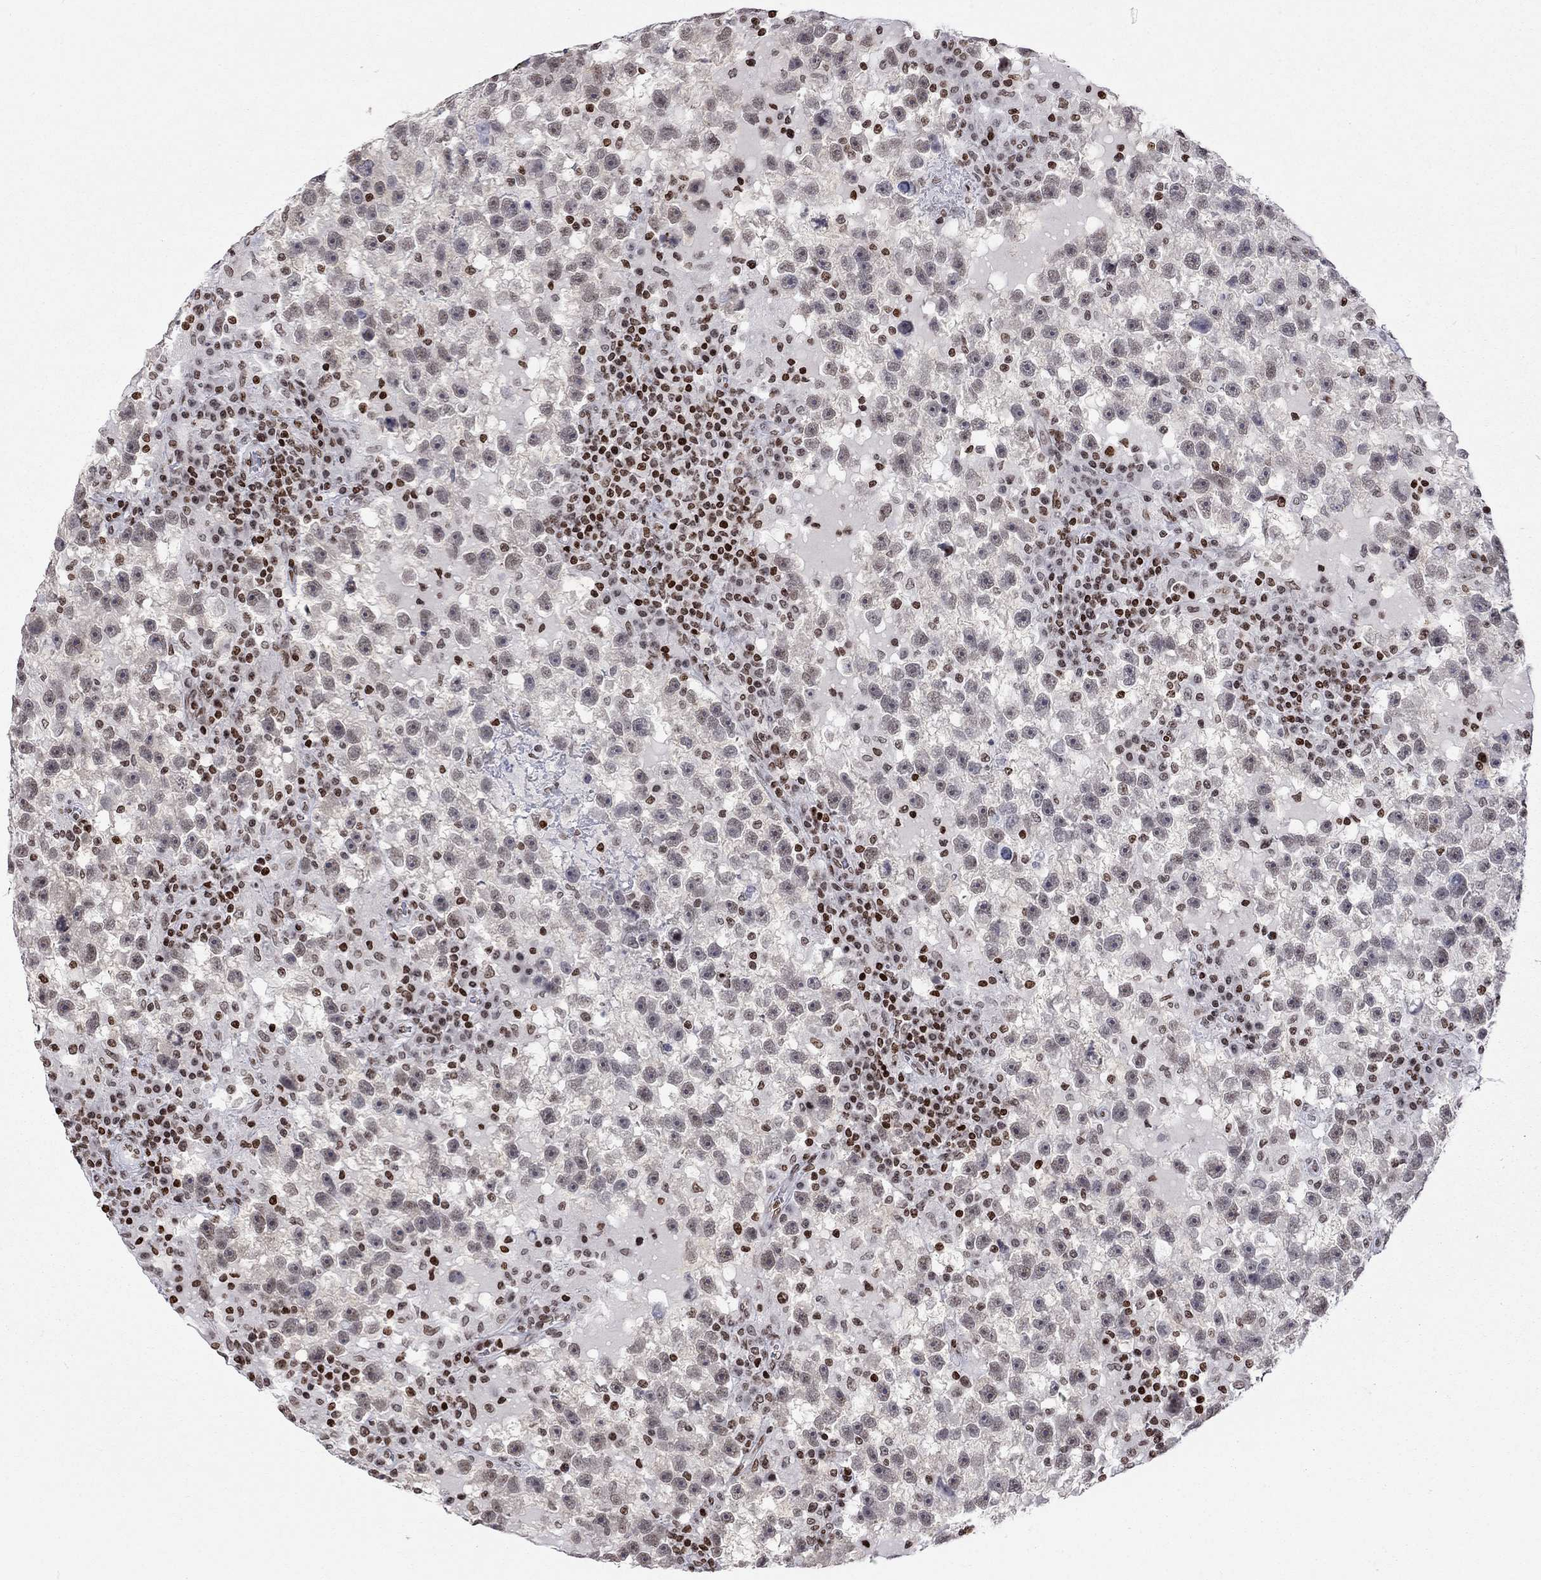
{"staining": {"intensity": "negative", "quantity": "none", "location": "none"}, "tissue": "testis cancer", "cell_type": "Tumor cells", "image_type": "cancer", "snomed": [{"axis": "morphology", "description": "Seminoma, NOS"}, {"axis": "topography", "description": "Testis"}], "caption": "IHC photomicrograph of testis cancer (seminoma) stained for a protein (brown), which shows no expression in tumor cells.", "gene": "H2AX", "patient": {"sex": "male", "age": 47}}